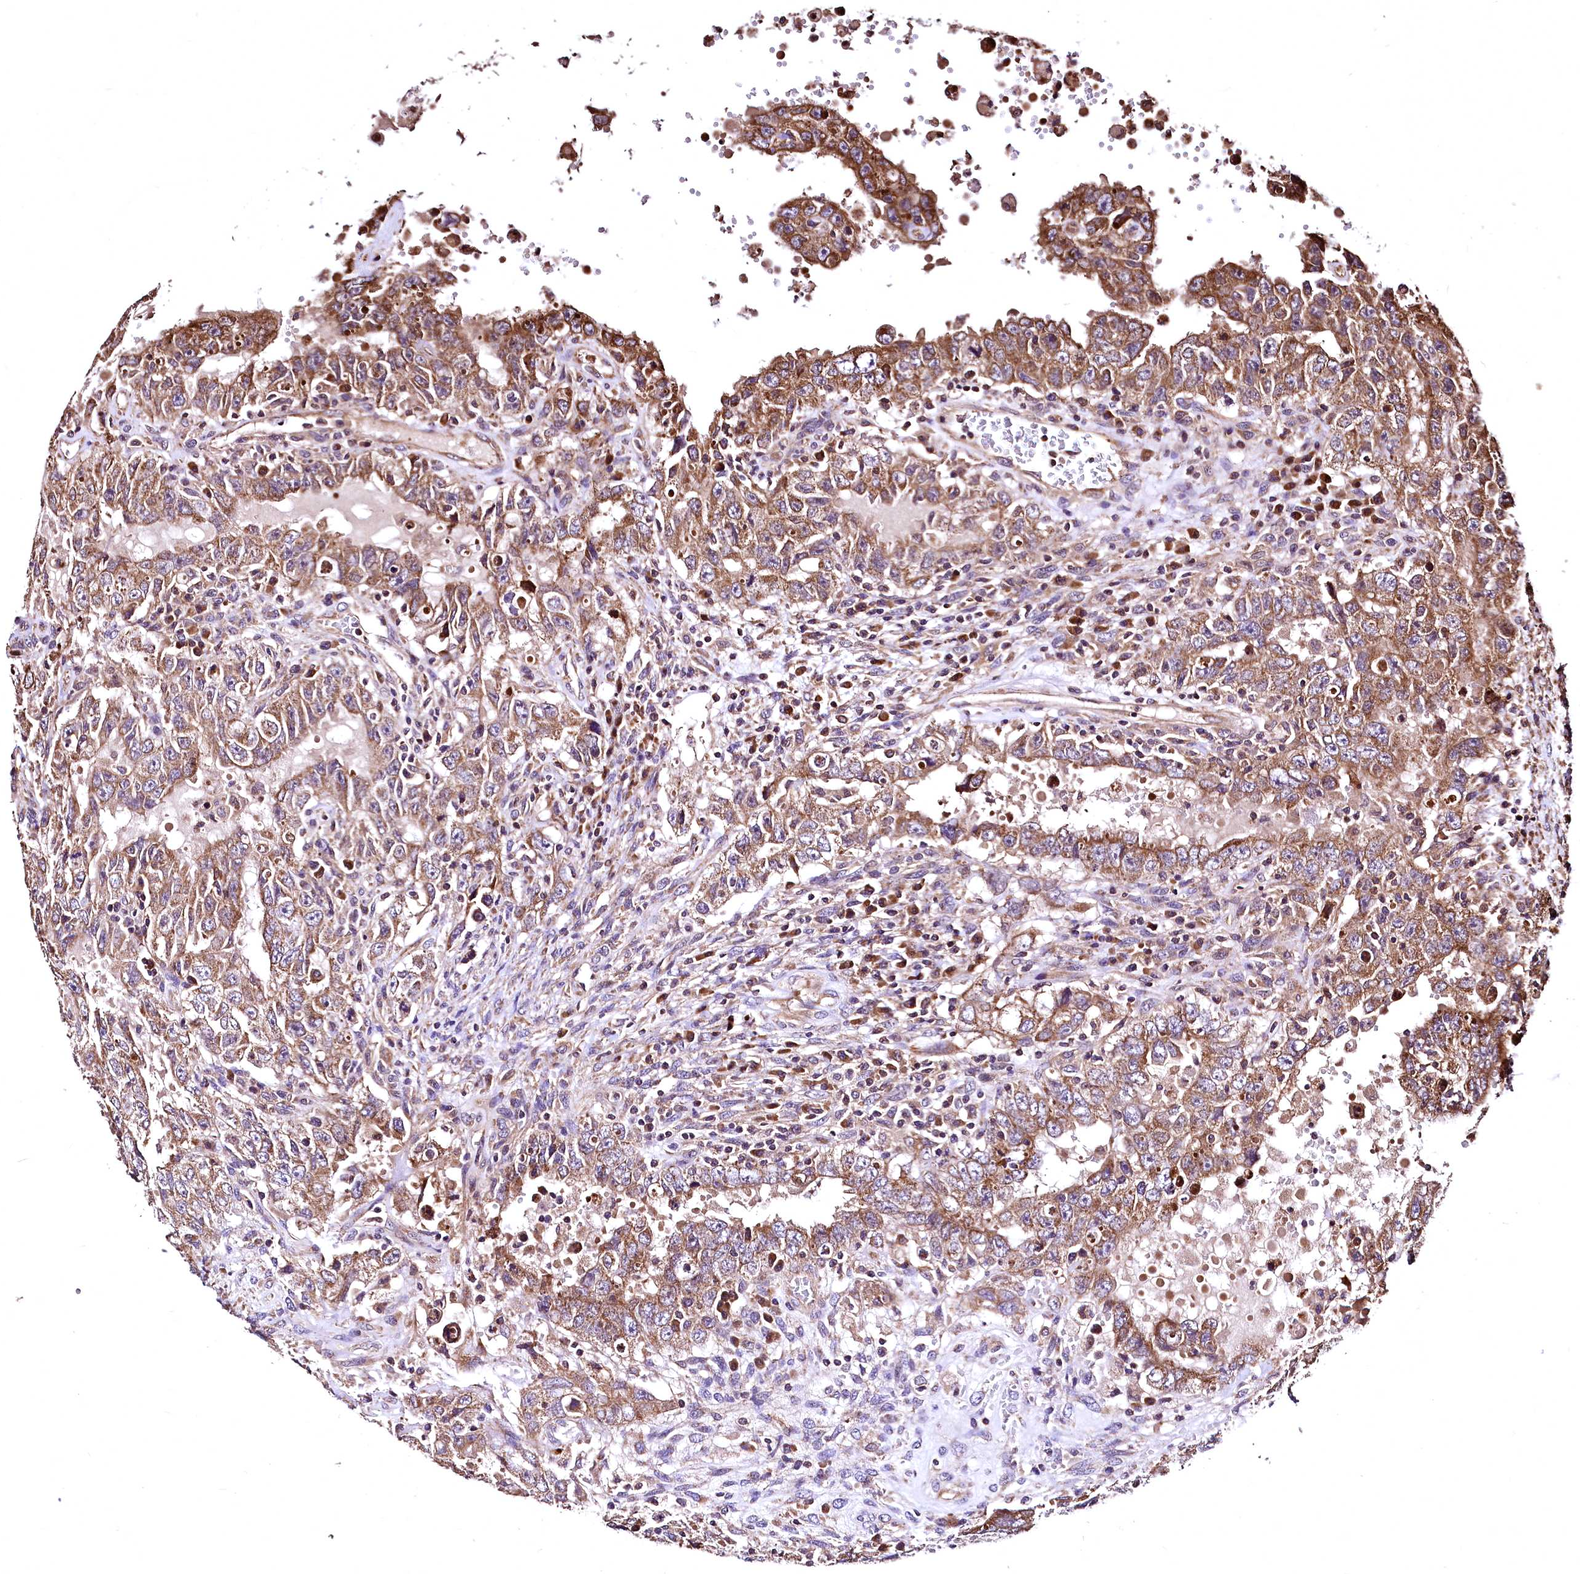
{"staining": {"intensity": "moderate", "quantity": ">75%", "location": "cytoplasmic/membranous"}, "tissue": "testis cancer", "cell_type": "Tumor cells", "image_type": "cancer", "snomed": [{"axis": "morphology", "description": "Carcinoma, Embryonal, NOS"}, {"axis": "topography", "description": "Testis"}], "caption": "This micrograph shows IHC staining of human testis embryonal carcinoma, with medium moderate cytoplasmic/membranous staining in about >75% of tumor cells.", "gene": "LRSAM1", "patient": {"sex": "male", "age": 26}}